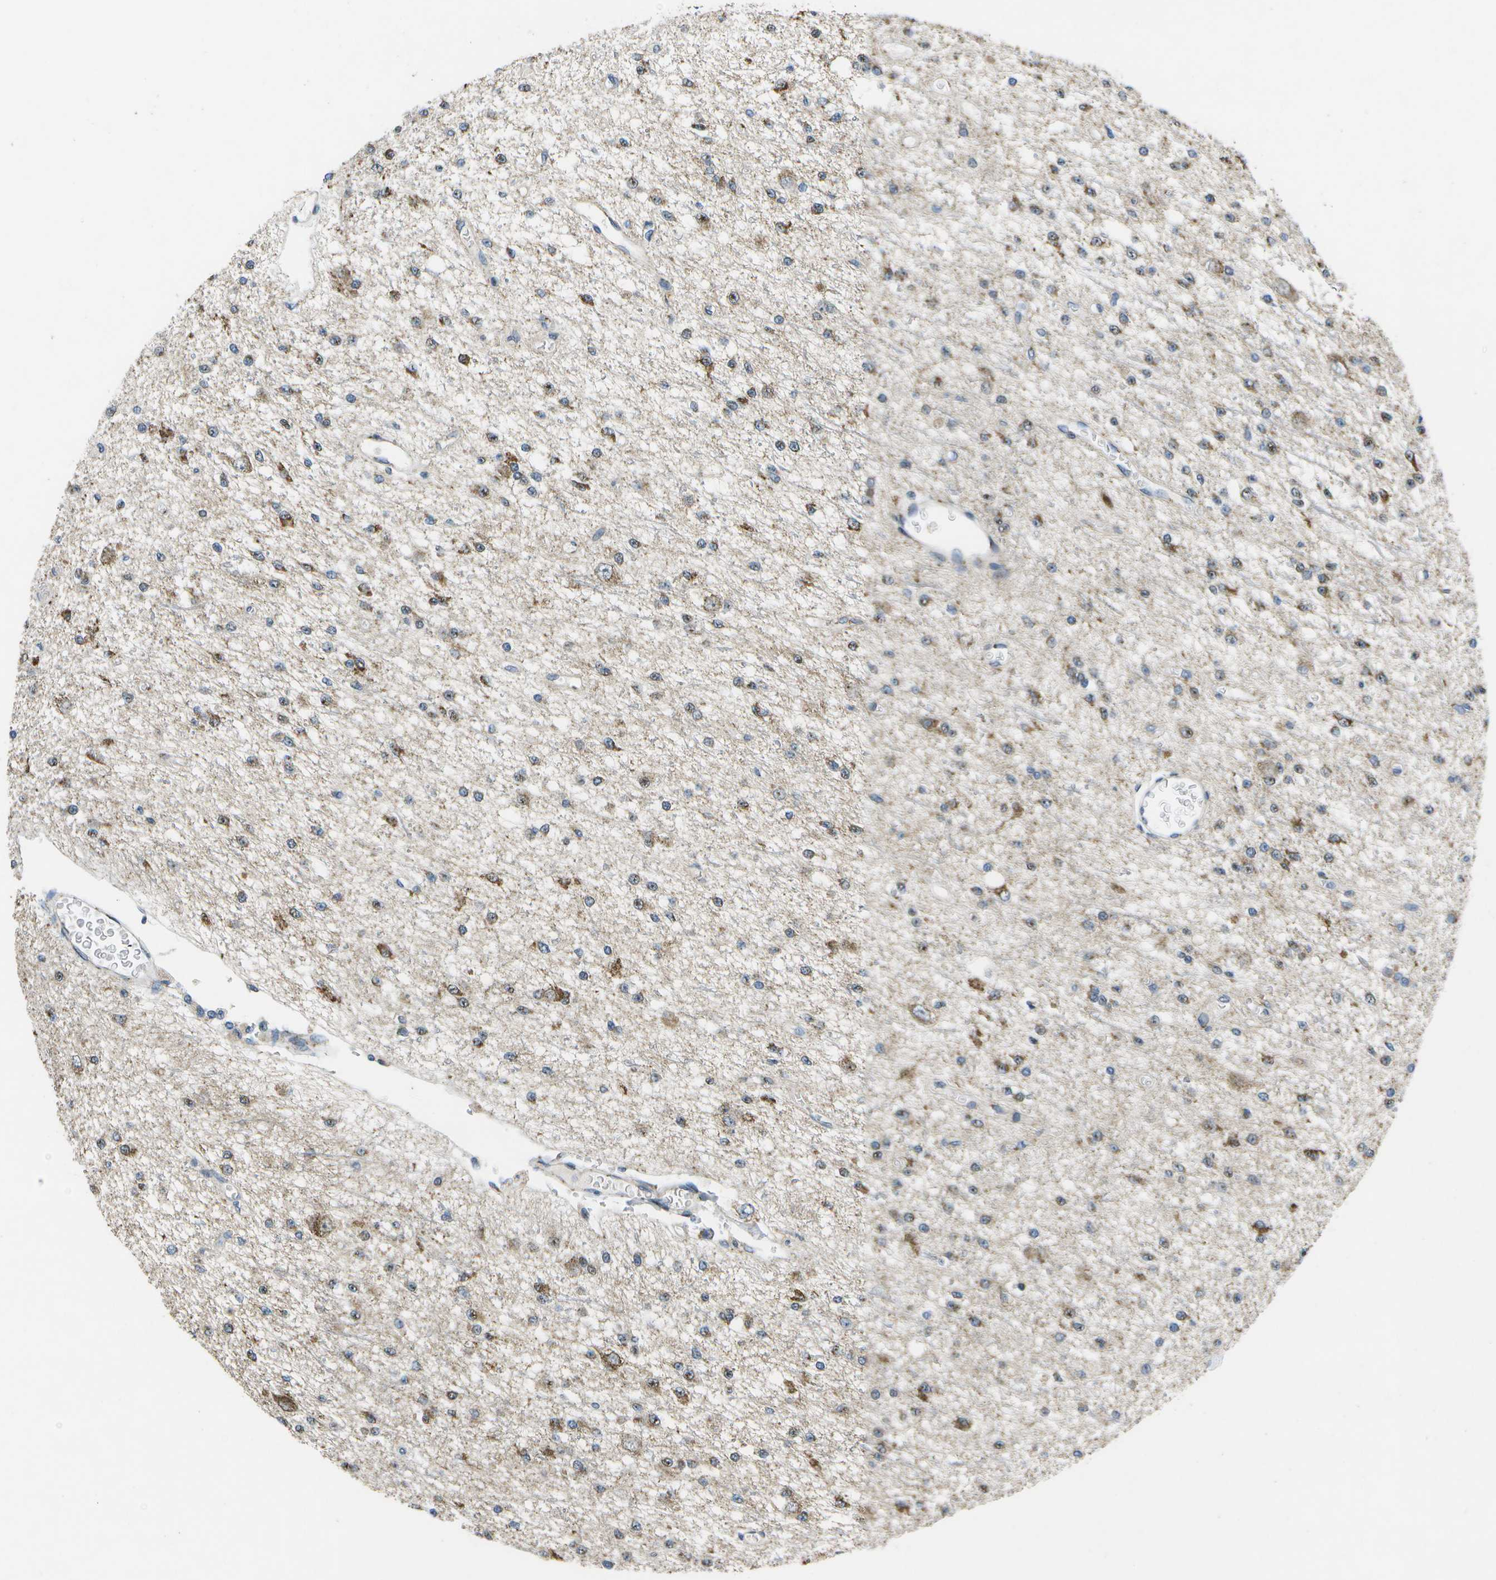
{"staining": {"intensity": "moderate", "quantity": "25%-75%", "location": "cytoplasmic/membranous"}, "tissue": "glioma", "cell_type": "Tumor cells", "image_type": "cancer", "snomed": [{"axis": "morphology", "description": "Glioma, malignant, Low grade"}, {"axis": "topography", "description": "Brain"}], "caption": "Immunohistochemistry (IHC) of glioma shows medium levels of moderate cytoplasmic/membranous expression in about 25%-75% of tumor cells.", "gene": "GALNT15", "patient": {"sex": "male", "age": 38}}